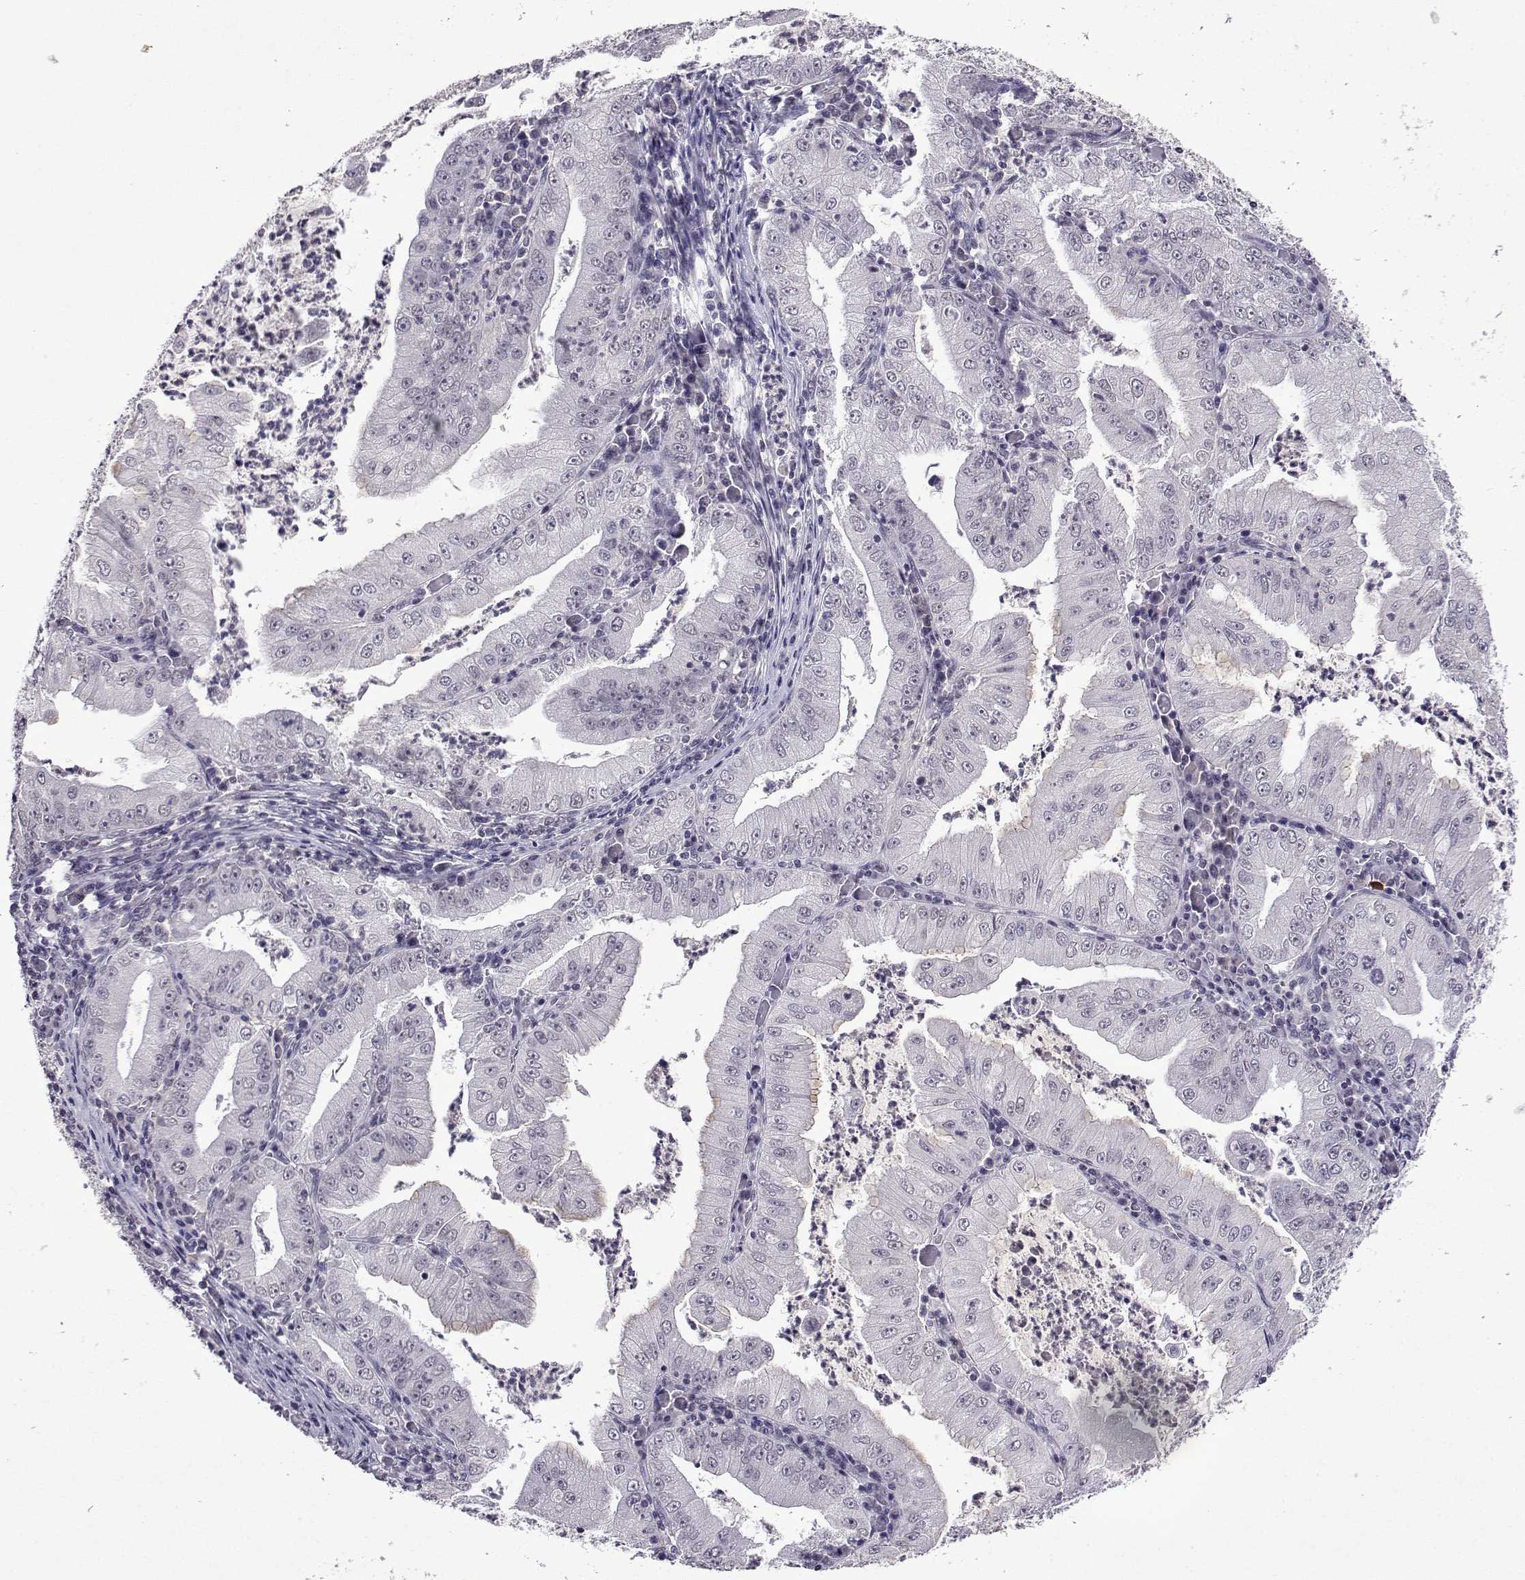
{"staining": {"intensity": "negative", "quantity": "none", "location": "none"}, "tissue": "stomach cancer", "cell_type": "Tumor cells", "image_type": "cancer", "snomed": [{"axis": "morphology", "description": "Adenocarcinoma, NOS"}, {"axis": "topography", "description": "Stomach"}], "caption": "A histopathology image of human stomach cancer (adenocarcinoma) is negative for staining in tumor cells. (Stains: DAB (3,3'-diaminobenzidine) immunohistochemistry (IHC) with hematoxylin counter stain, Microscopy: brightfield microscopy at high magnification).", "gene": "CCL28", "patient": {"sex": "male", "age": 76}}